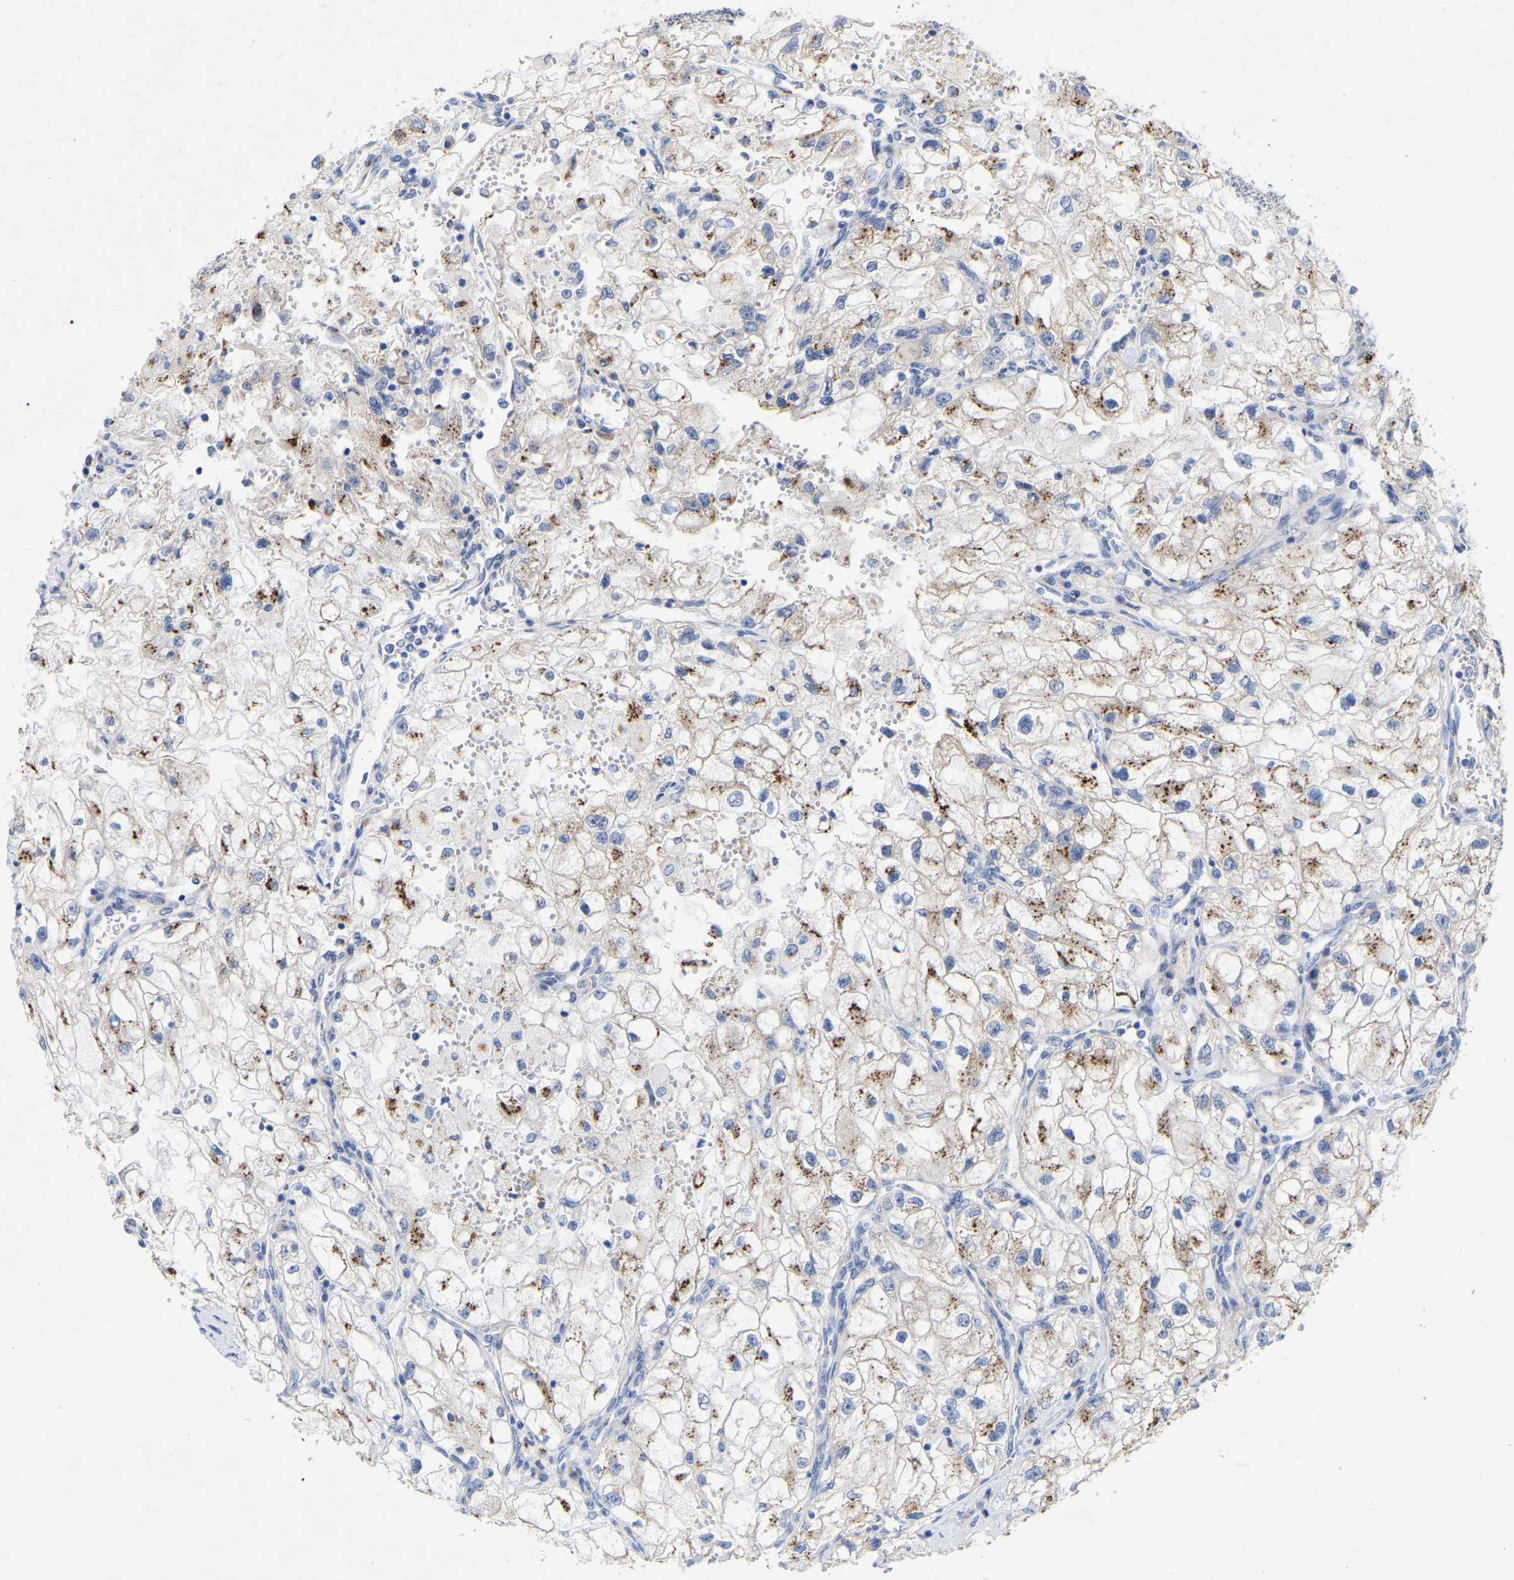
{"staining": {"intensity": "moderate", "quantity": ">75%", "location": "cytoplasmic/membranous"}, "tissue": "renal cancer", "cell_type": "Tumor cells", "image_type": "cancer", "snomed": [{"axis": "morphology", "description": "Adenocarcinoma, NOS"}, {"axis": "topography", "description": "Kidney"}], "caption": "Human renal adenocarcinoma stained with a brown dye exhibits moderate cytoplasmic/membranous positive positivity in about >75% of tumor cells.", "gene": "STRIP2", "patient": {"sex": "female", "age": 70}}